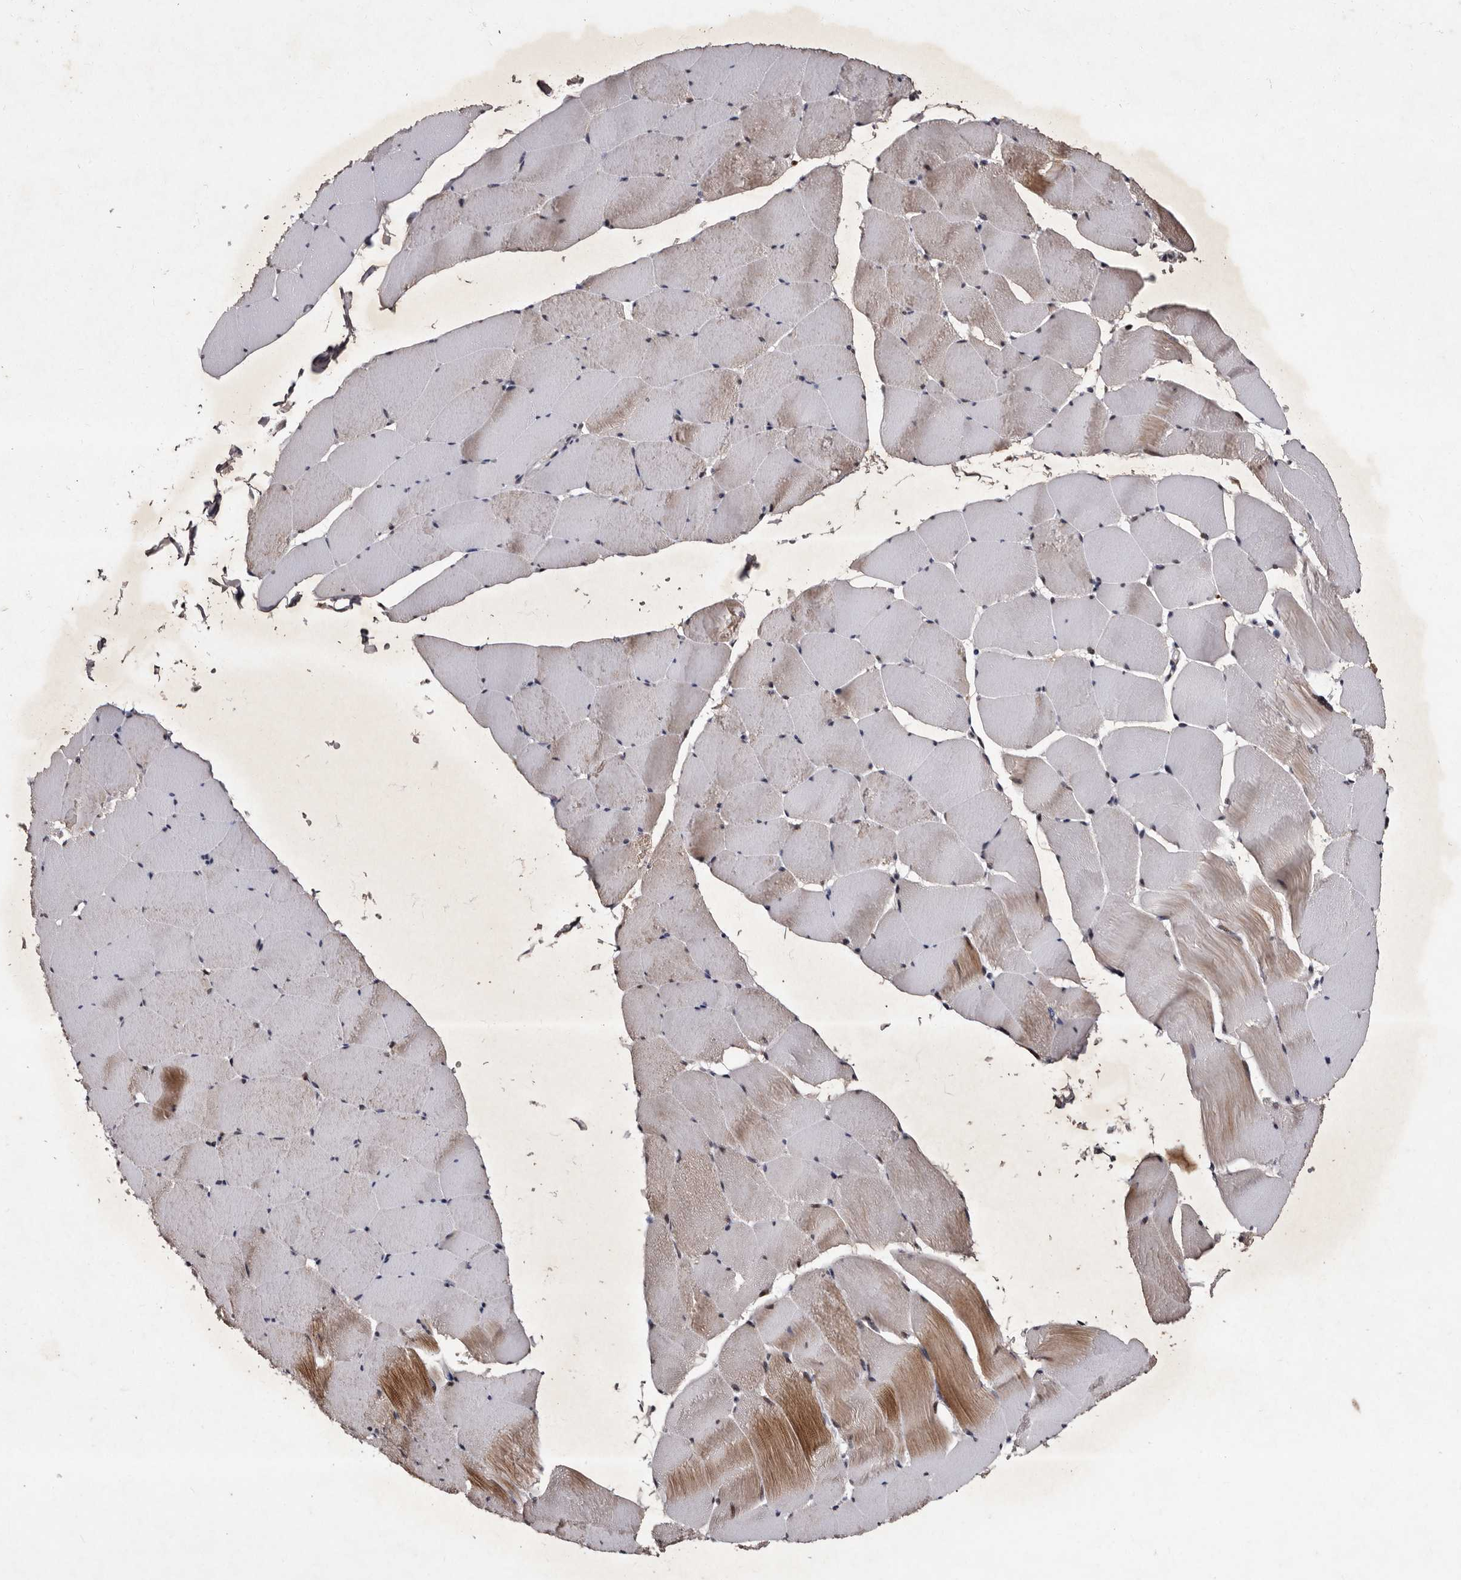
{"staining": {"intensity": "moderate", "quantity": "25%-75%", "location": "cytoplasmic/membranous"}, "tissue": "skeletal muscle", "cell_type": "Myocytes", "image_type": "normal", "snomed": [{"axis": "morphology", "description": "Normal tissue, NOS"}, {"axis": "topography", "description": "Skeletal muscle"}], "caption": "A brown stain shows moderate cytoplasmic/membranous staining of a protein in myocytes of unremarkable skeletal muscle. The staining is performed using DAB (3,3'-diaminobenzidine) brown chromogen to label protein expression. The nuclei are counter-stained blue using hematoxylin.", "gene": "TNKS", "patient": {"sex": "male", "age": 62}}